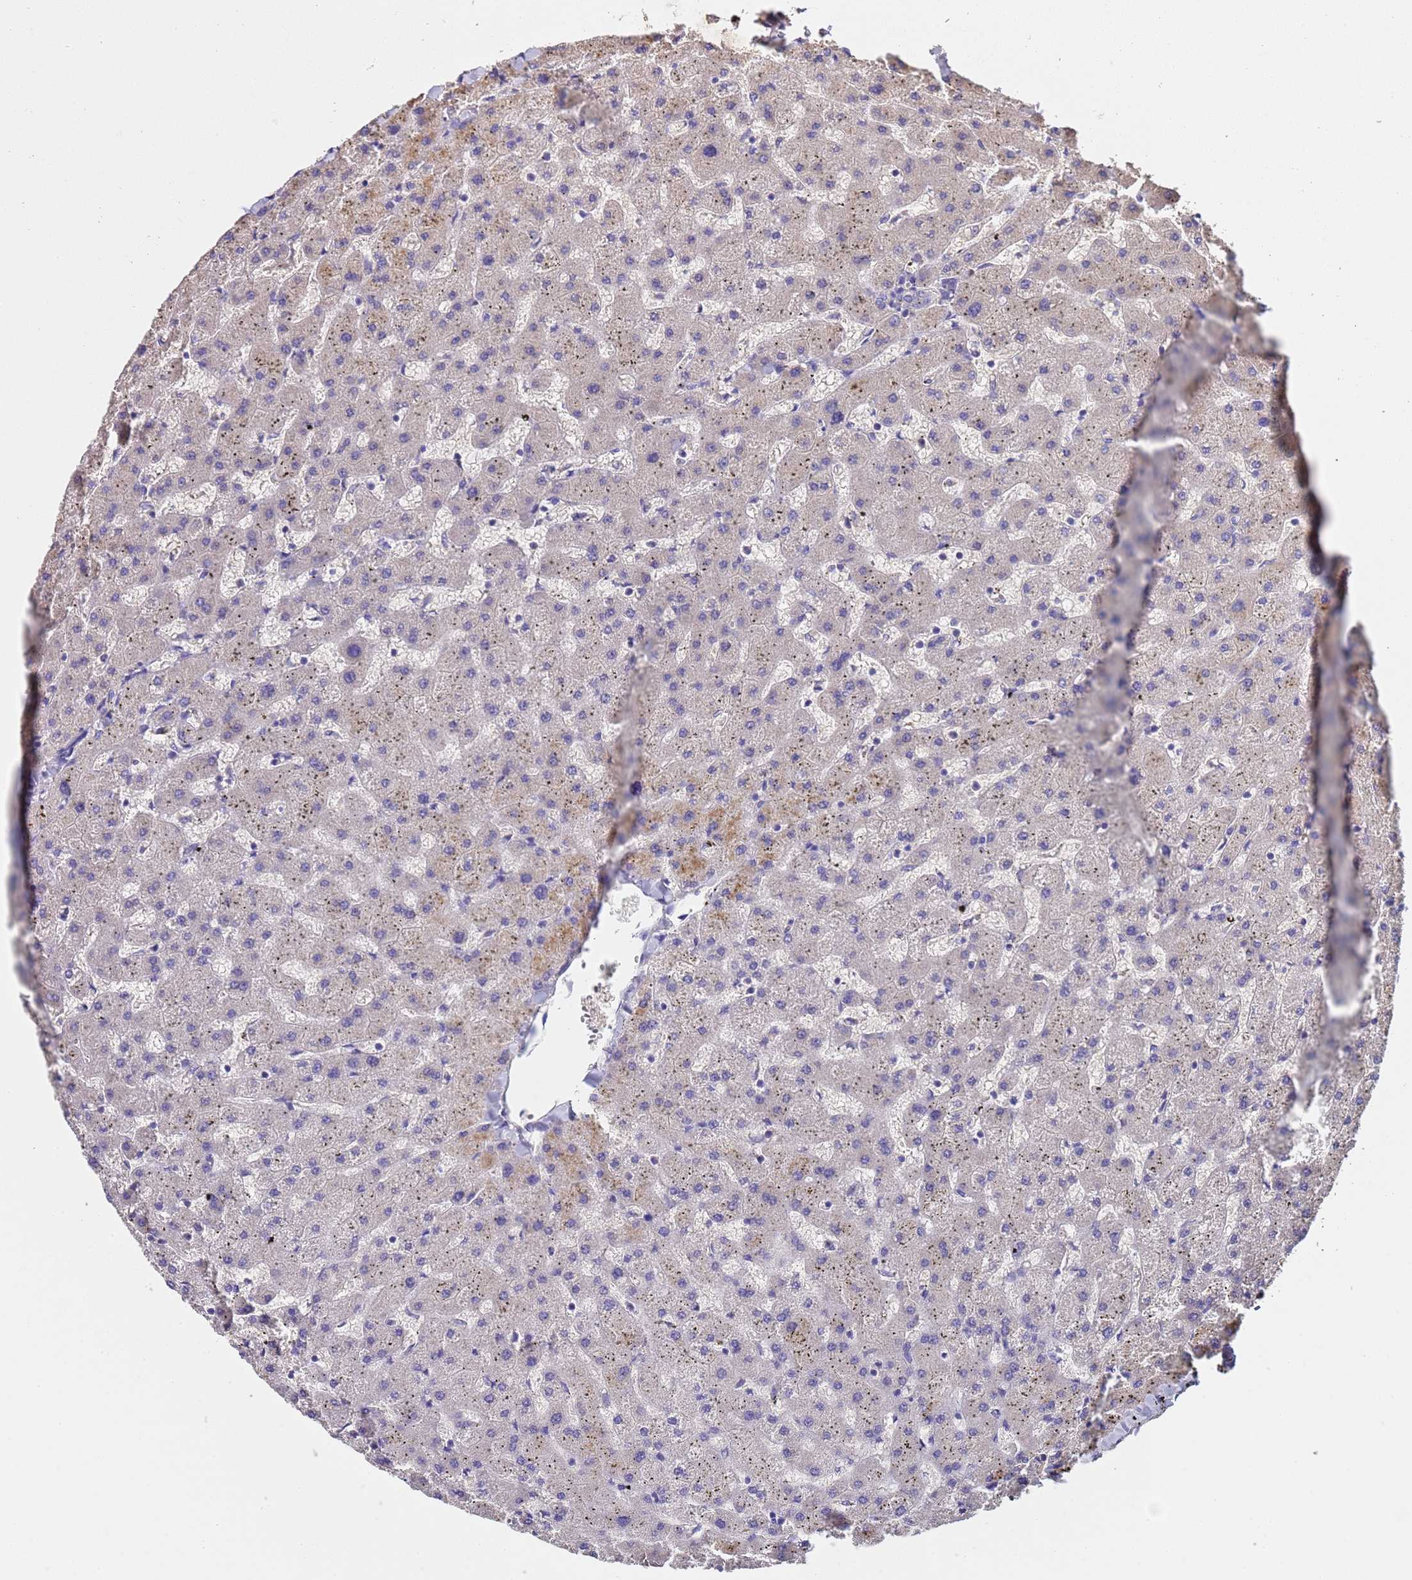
{"staining": {"intensity": "negative", "quantity": "none", "location": "none"}, "tissue": "liver", "cell_type": "Cholangiocytes", "image_type": "normal", "snomed": [{"axis": "morphology", "description": "Normal tissue, NOS"}, {"axis": "topography", "description": "Liver"}], "caption": "A high-resolution photomicrograph shows immunohistochemistry staining of unremarkable liver, which shows no significant positivity in cholangiocytes. (DAB (3,3'-diaminobenzidine) IHC, high magnification).", "gene": "SLC24A3", "patient": {"sex": "female", "age": 63}}